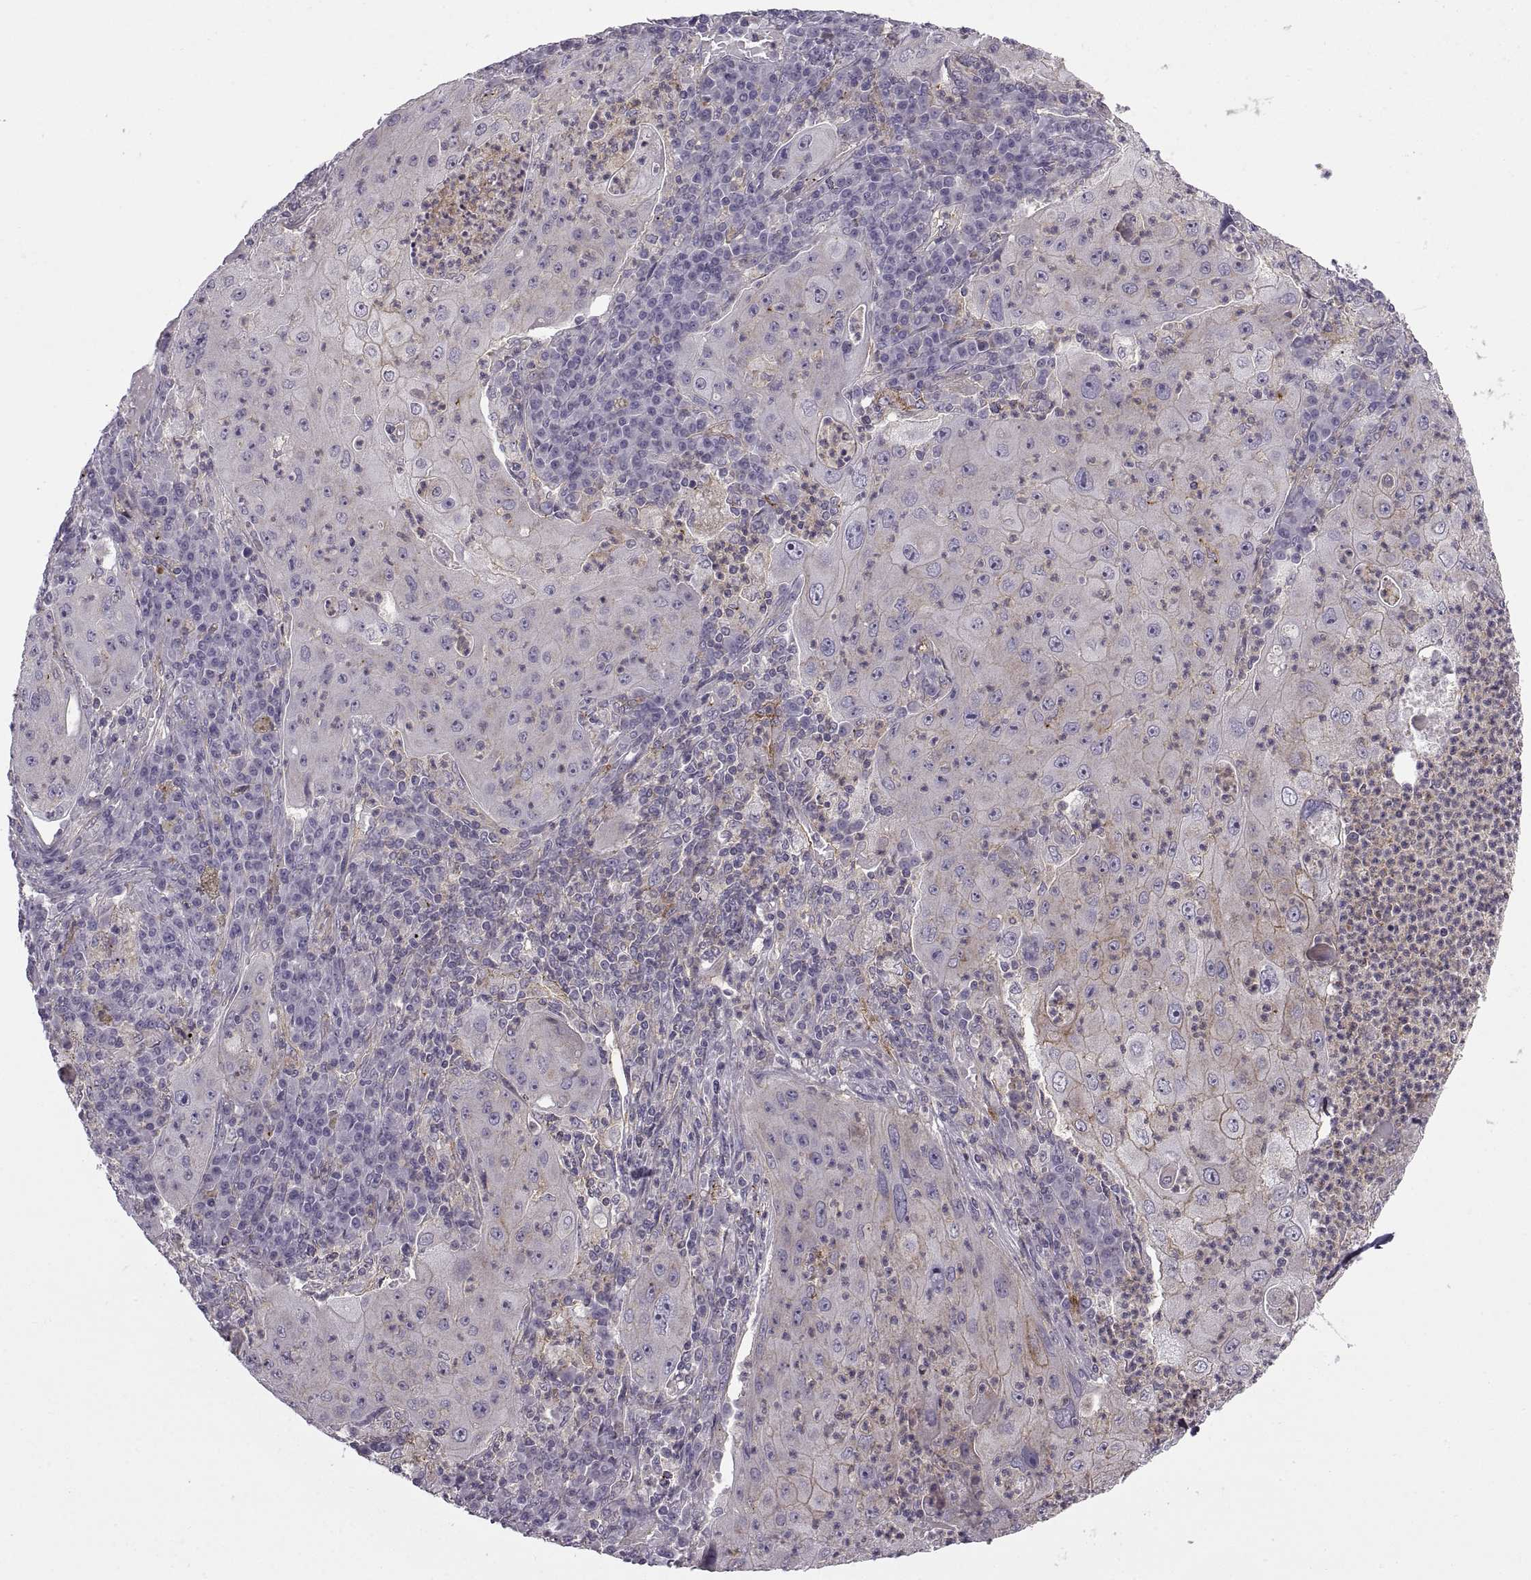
{"staining": {"intensity": "negative", "quantity": "none", "location": "none"}, "tissue": "lung cancer", "cell_type": "Tumor cells", "image_type": "cancer", "snomed": [{"axis": "morphology", "description": "Squamous cell carcinoma, NOS"}, {"axis": "topography", "description": "Lung"}], "caption": "The immunohistochemistry image has no significant positivity in tumor cells of lung cancer tissue.", "gene": "RALB", "patient": {"sex": "female", "age": 59}}